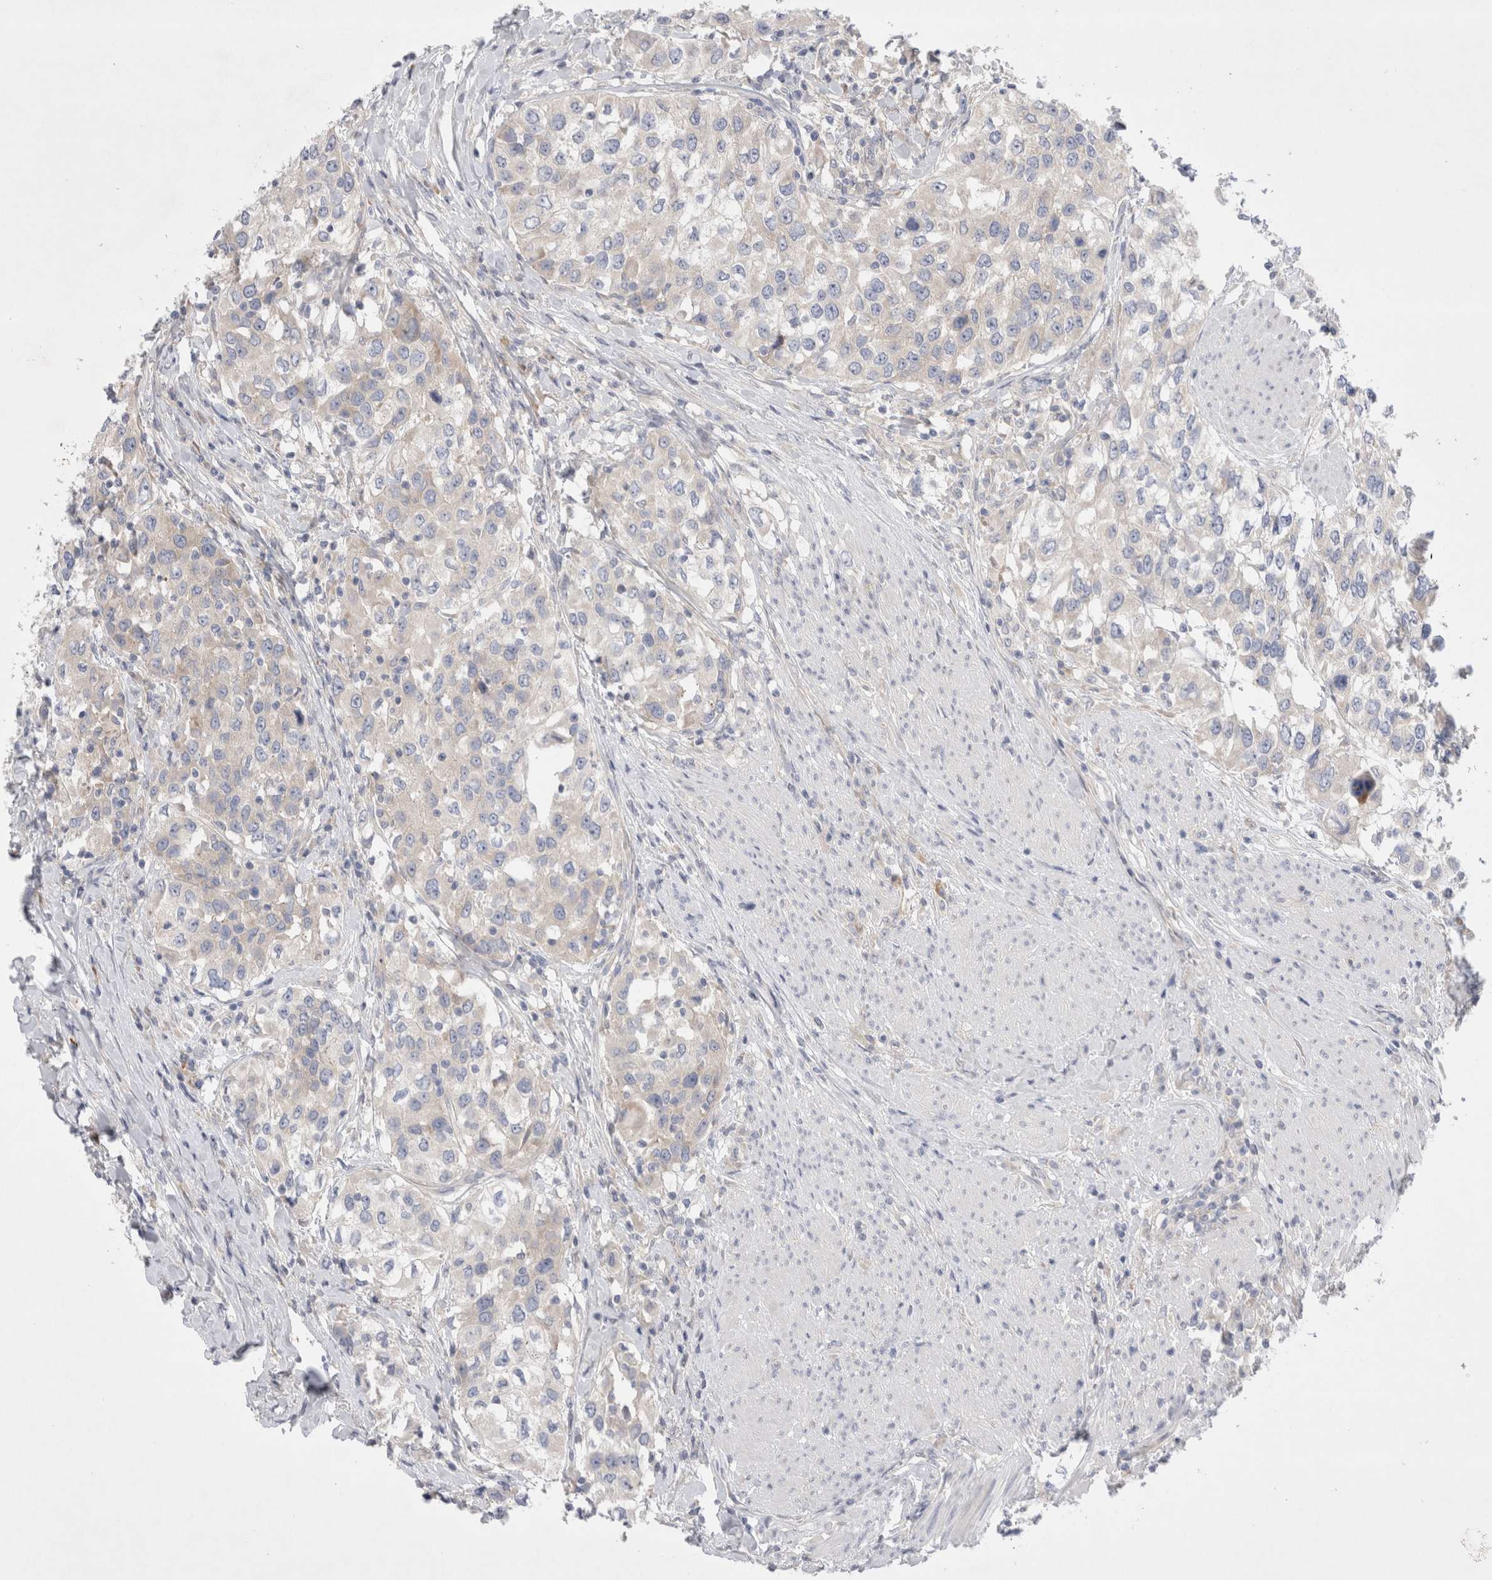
{"staining": {"intensity": "negative", "quantity": "none", "location": "none"}, "tissue": "urothelial cancer", "cell_type": "Tumor cells", "image_type": "cancer", "snomed": [{"axis": "morphology", "description": "Urothelial carcinoma, High grade"}, {"axis": "topography", "description": "Urinary bladder"}], "caption": "A histopathology image of human urothelial carcinoma (high-grade) is negative for staining in tumor cells.", "gene": "RBM12B", "patient": {"sex": "female", "age": 80}}